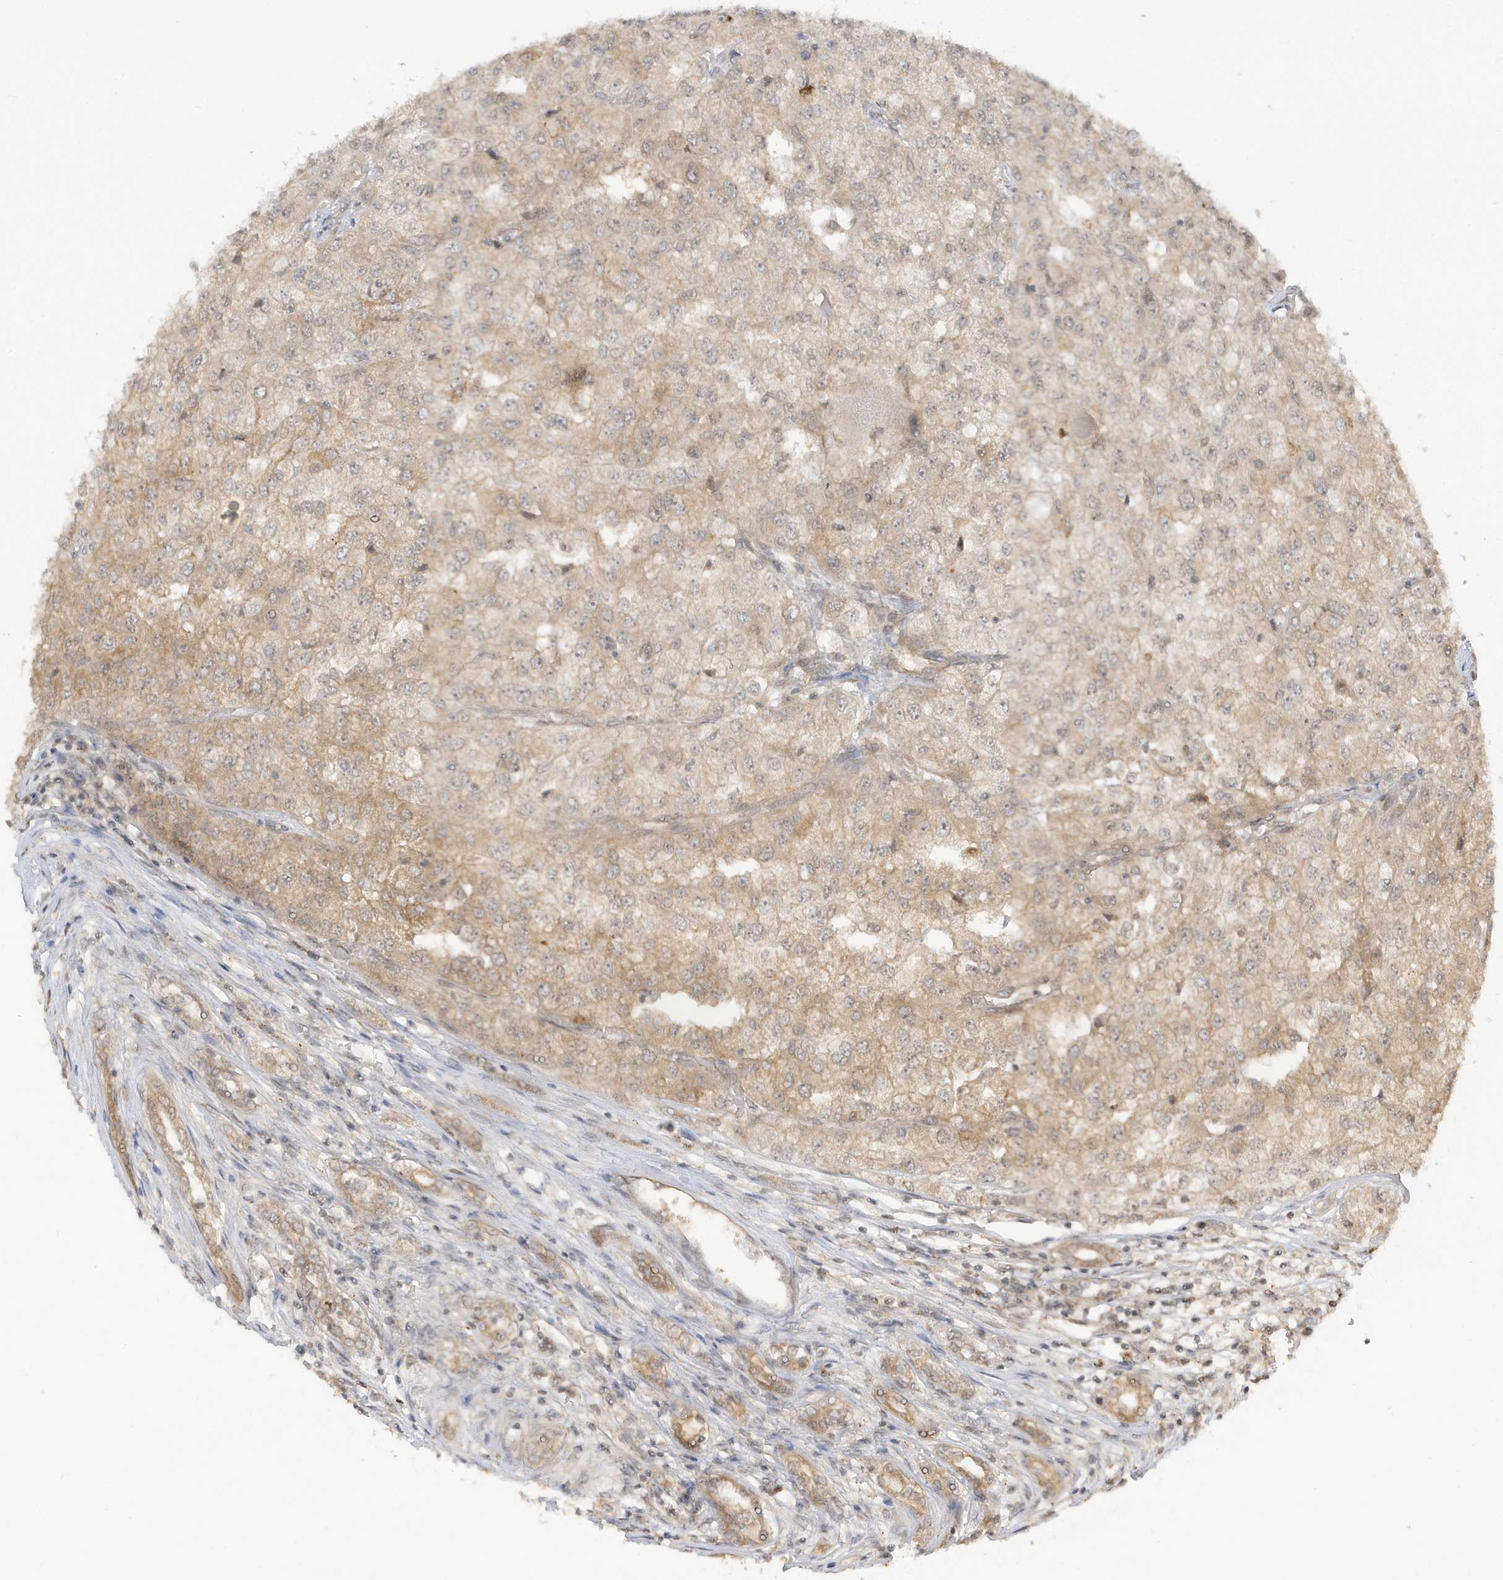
{"staining": {"intensity": "moderate", "quantity": ">75%", "location": "cytoplasmic/membranous"}, "tissue": "renal cancer", "cell_type": "Tumor cells", "image_type": "cancer", "snomed": [{"axis": "morphology", "description": "Adenocarcinoma, NOS"}, {"axis": "topography", "description": "Kidney"}], "caption": "Renal adenocarcinoma stained with a protein marker displays moderate staining in tumor cells.", "gene": "TAB3", "patient": {"sex": "female", "age": 54}}